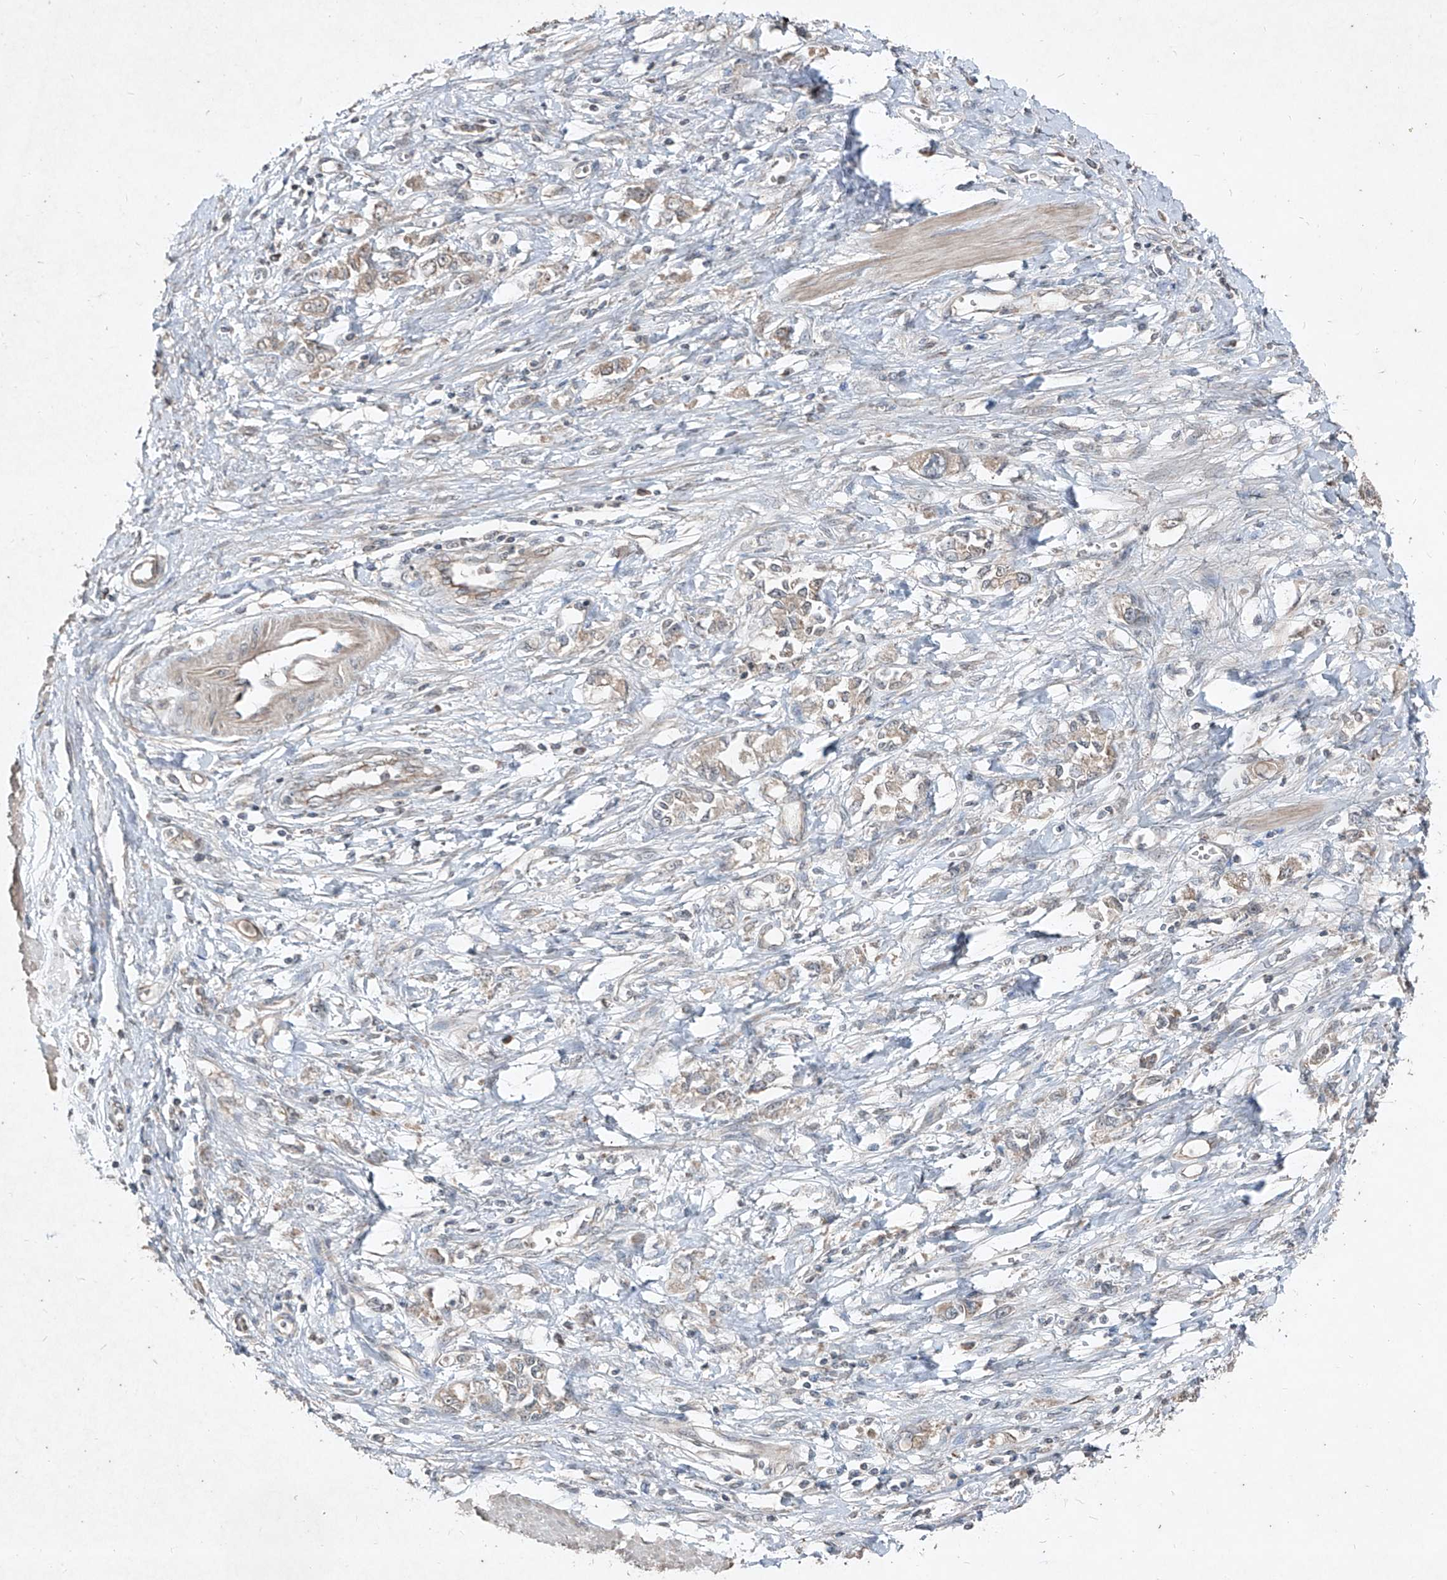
{"staining": {"intensity": "weak", "quantity": ">75%", "location": "cytoplasmic/membranous"}, "tissue": "stomach cancer", "cell_type": "Tumor cells", "image_type": "cancer", "snomed": [{"axis": "morphology", "description": "Adenocarcinoma, NOS"}, {"axis": "topography", "description": "Stomach"}], "caption": "Tumor cells display low levels of weak cytoplasmic/membranous expression in approximately >75% of cells in human stomach cancer. (DAB IHC, brown staining for protein, blue staining for nuclei).", "gene": "ABCD3", "patient": {"sex": "female", "age": 76}}